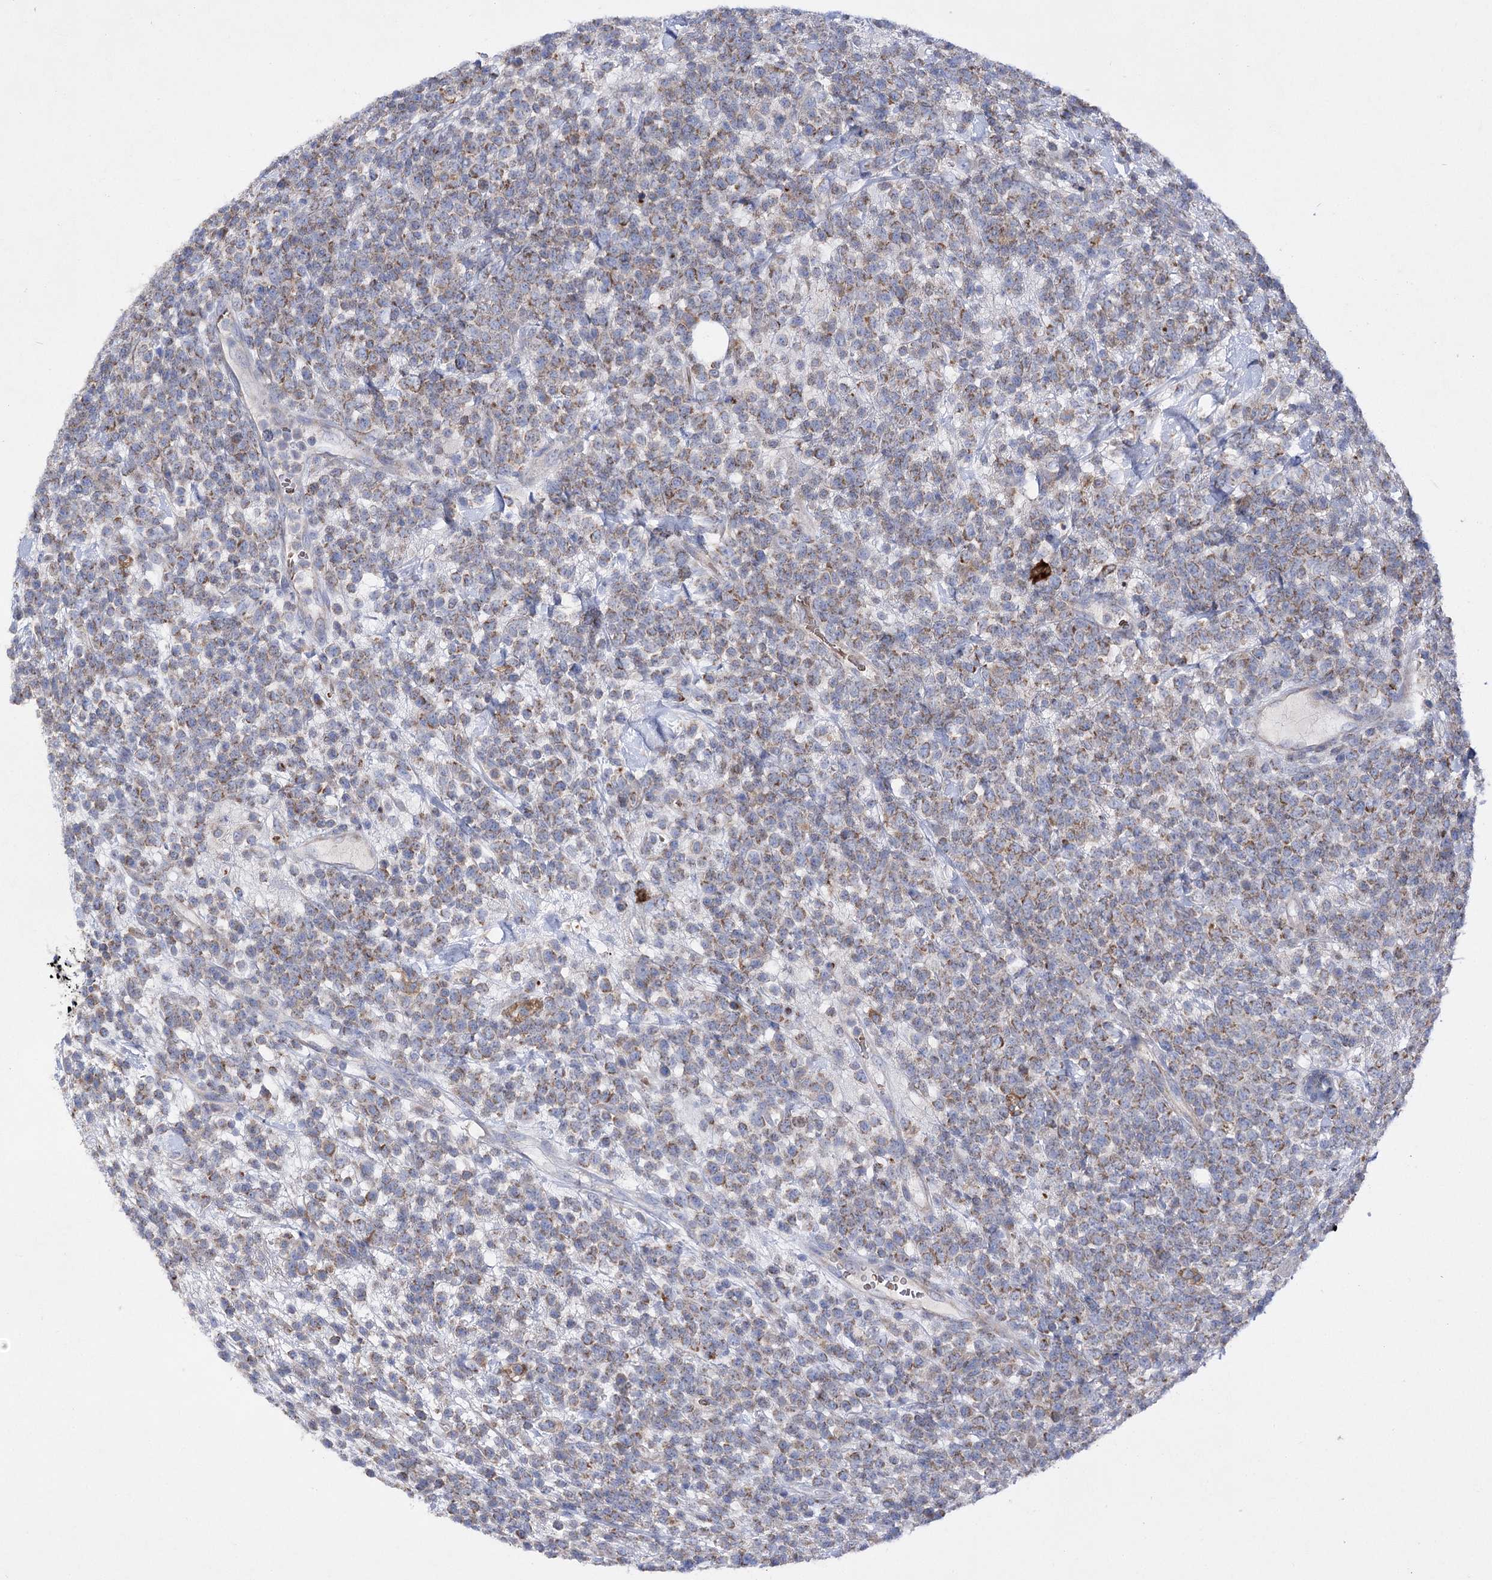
{"staining": {"intensity": "moderate", "quantity": ">75%", "location": "cytoplasmic/membranous"}, "tissue": "lymphoma", "cell_type": "Tumor cells", "image_type": "cancer", "snomed": [{"axis": "morphology", "description": "Malignant lymphoma, non-Hodgkin's type, High grade"}, {"axis": "topography", "description": "Colon"}], "caption": "High-grade malignant lymphoma, non-Hodgkin's type was stained to show a protein in brown. There is medium levels of moderate cytoplasmic/membranous expression in approximately >75% of tumor cells.", "gene": "COX15", "patient": {"sex": "female", "age": 53}}